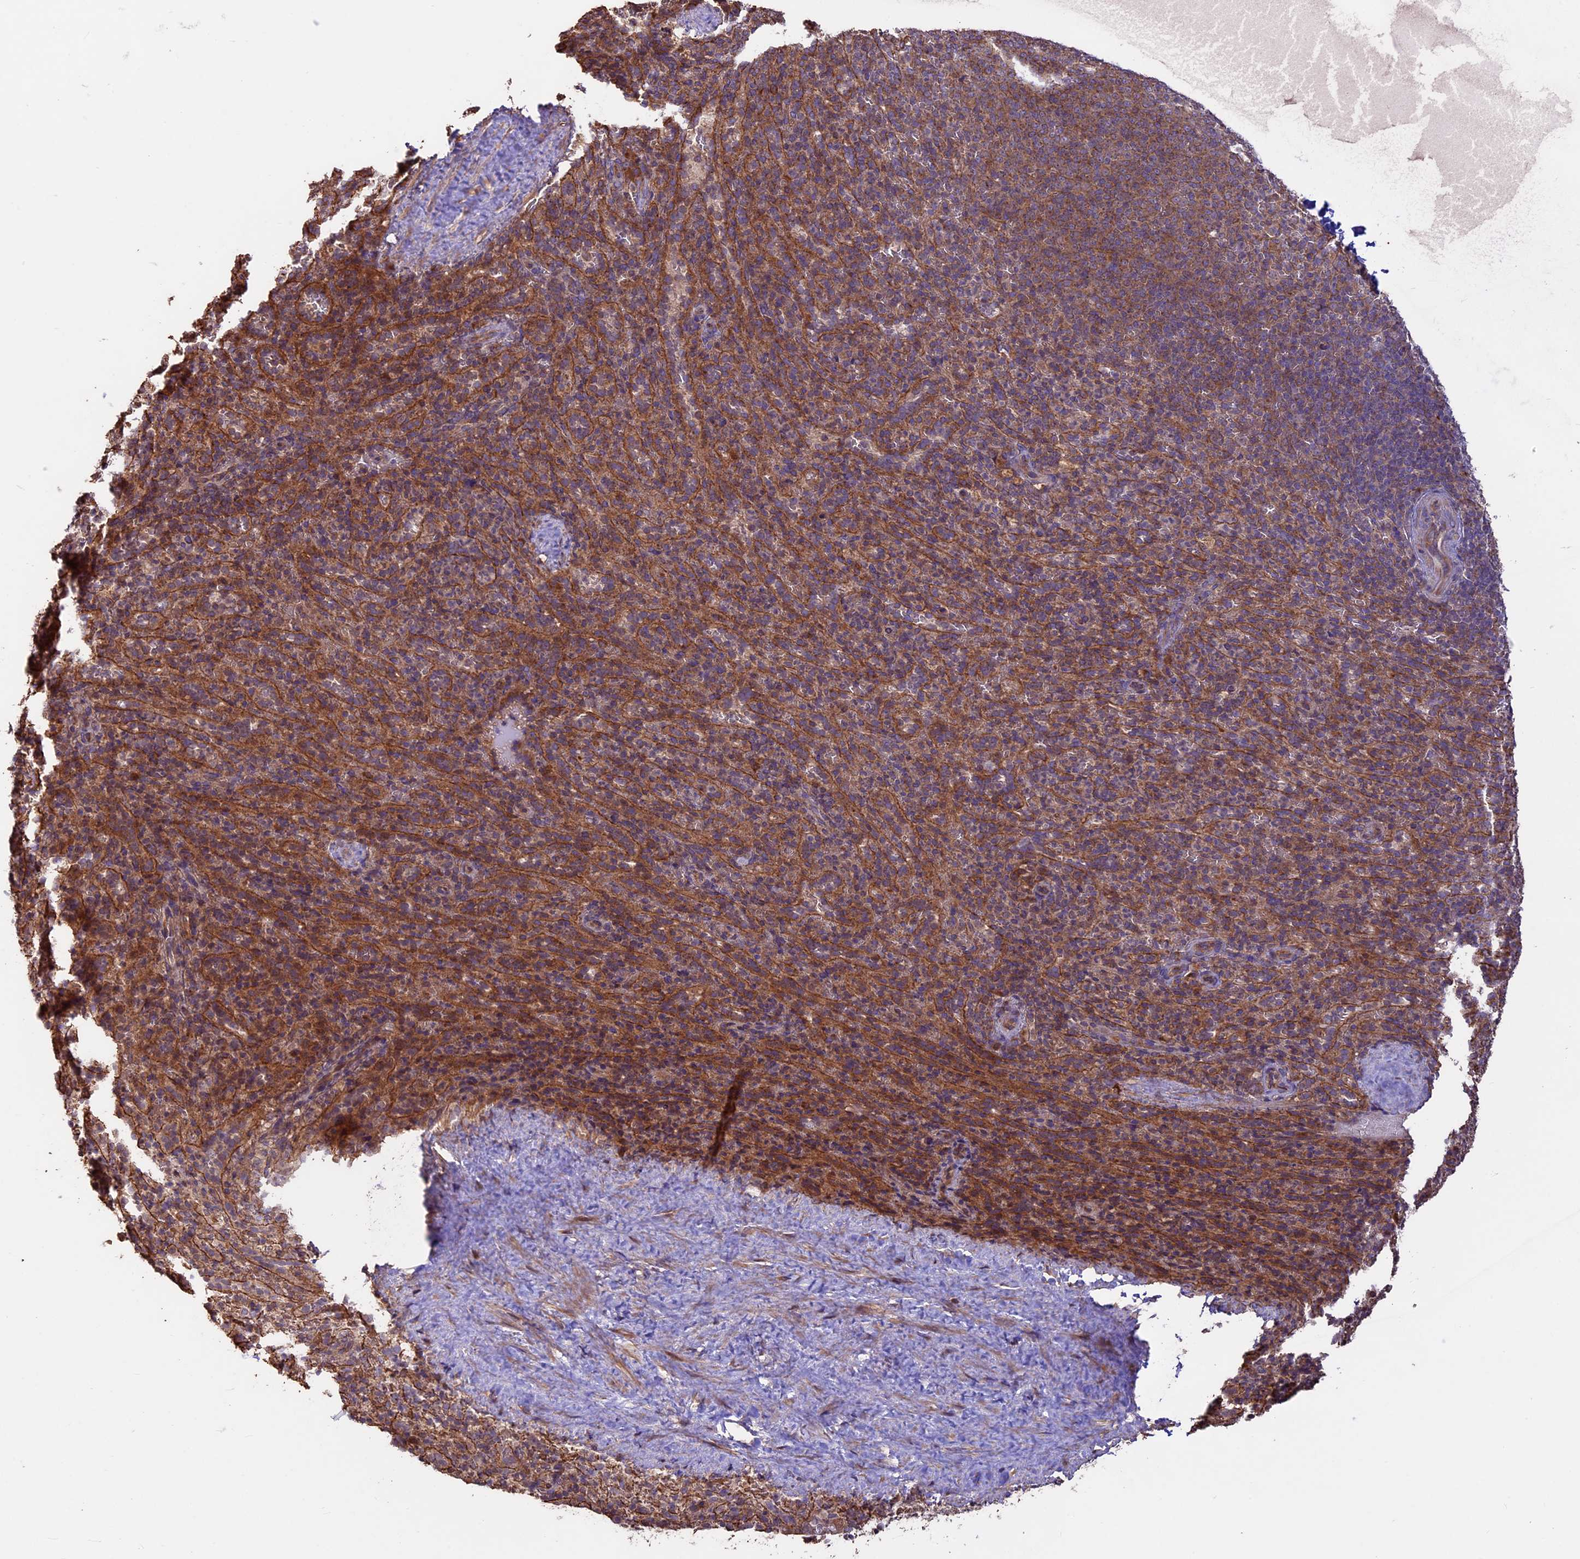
{"staining": {"intensity": "weak", "quantity": "<25%", "location": "cytoplasmic/membranous"}, "tissue": "spleen", "cell_type": "Cells in red pulp", "image_type": "normal", "snomed": [{"axis": "morphology", "description": "Normal tissue, NOS"}, {"axis": "topography", "description": "Spleen"}], "caption": "DAB (3,3'-diaminobenzidine) immunohistochemical staining of normal human spleen displays no significant positivity in cells in red pulp. Brightfield microscopy of immunohistochemistry stained with DAB (3,3'-diaminobenzidine) (brown) and hematoxylin (blue), captured at high magnification.", "gene": "BCAS4", "patient": {"sex": "female", "age": 21}}